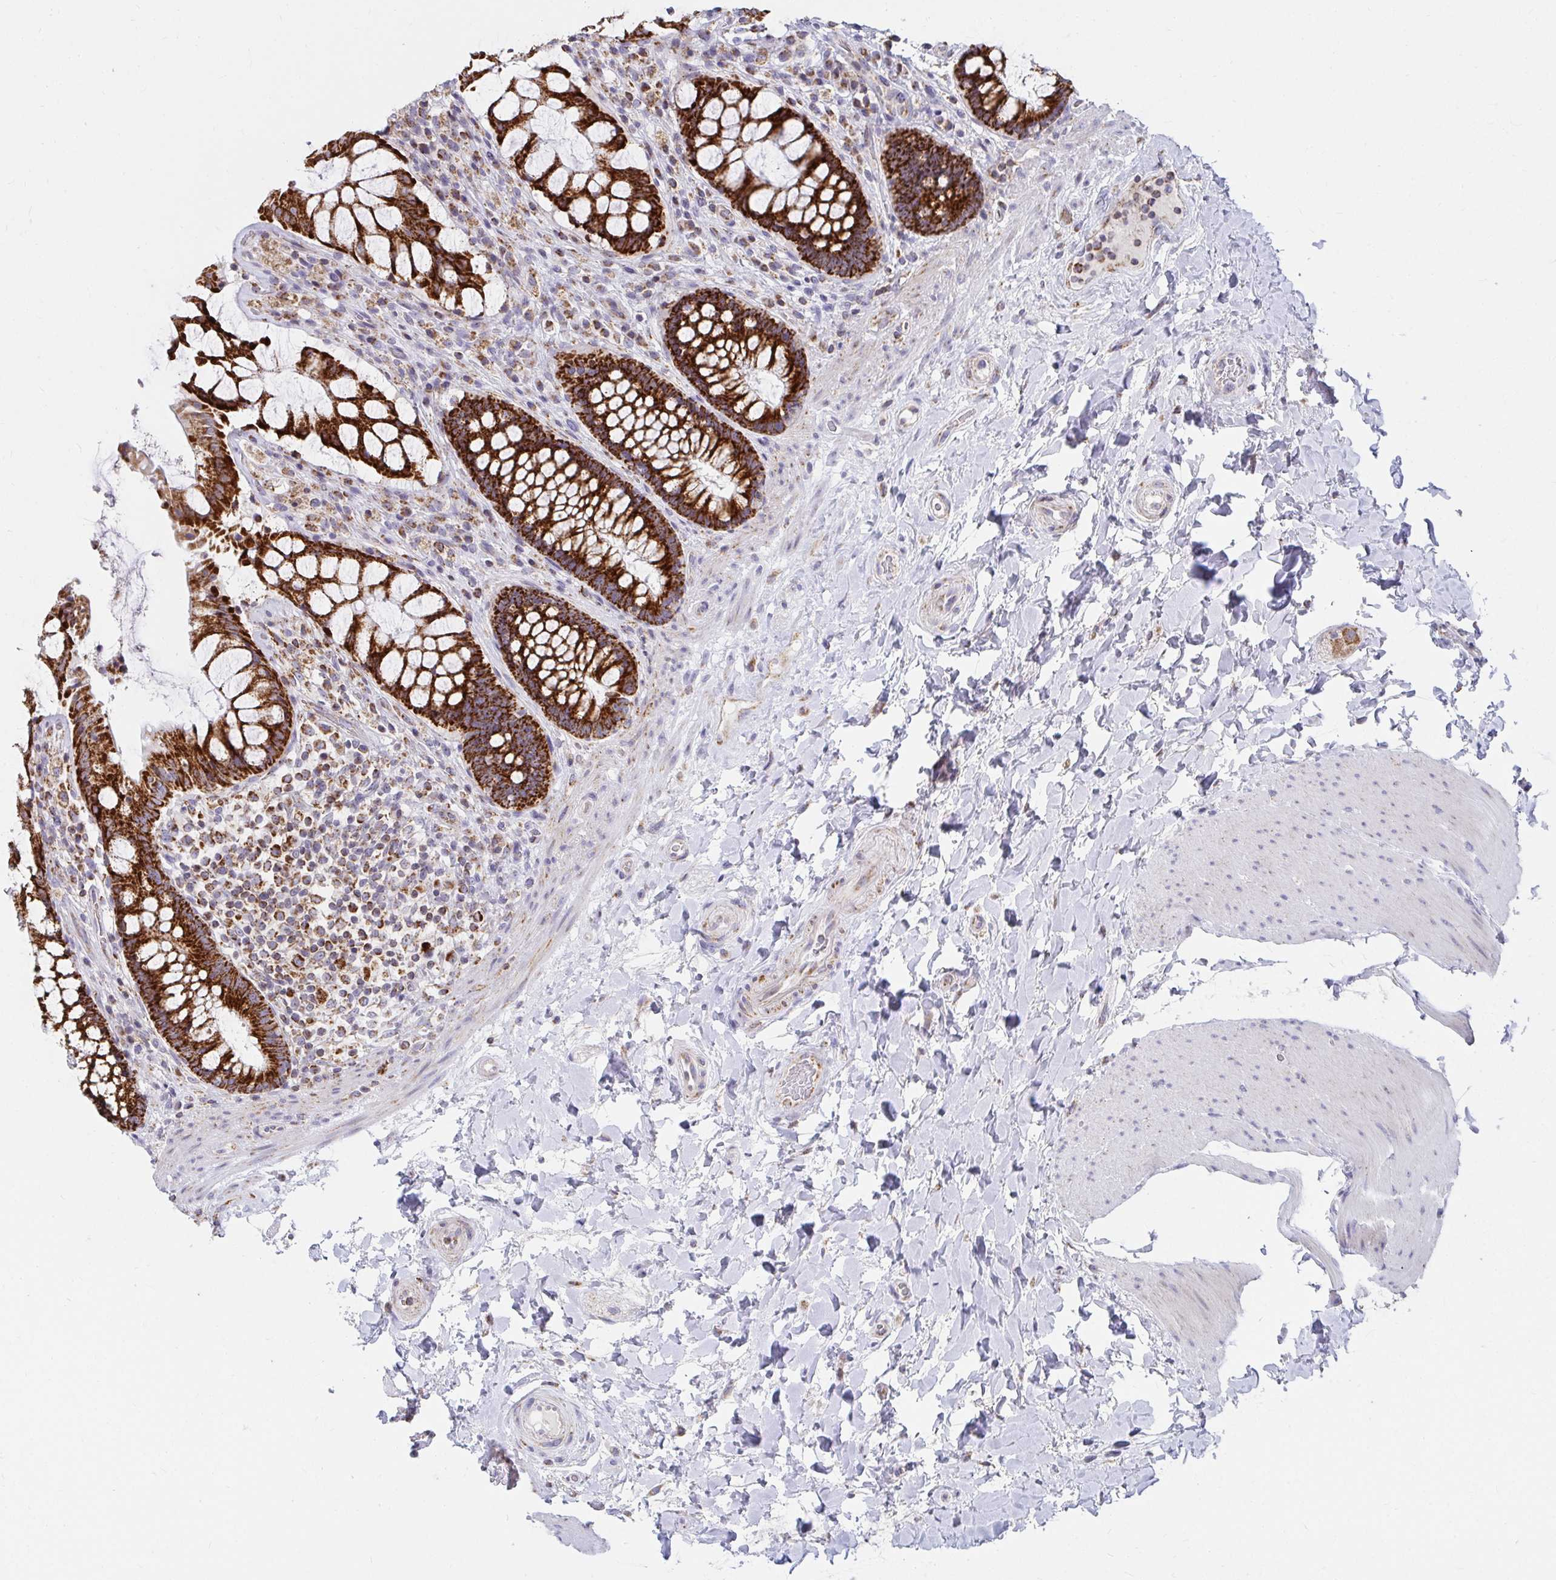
{"staining": {"intensity": "strong", "quantity": ">75%", "location": "cytoplasmic/membranous"}, "tissue": "rectum", "cell_type": "Glandular cells", "image_type": "normal", "snomed": [{"axis": "morphology", "description": "Normal tissue, NOS"}, {"axis": "topography", "description": "Rectum"}], "caption": "Glandular cells display strong cytoplasmic/membranous positivity in approximately >75% of cells in benign rectum.", "gene": "EXOC5", "patient": {"sex": "female", "age": 58}}